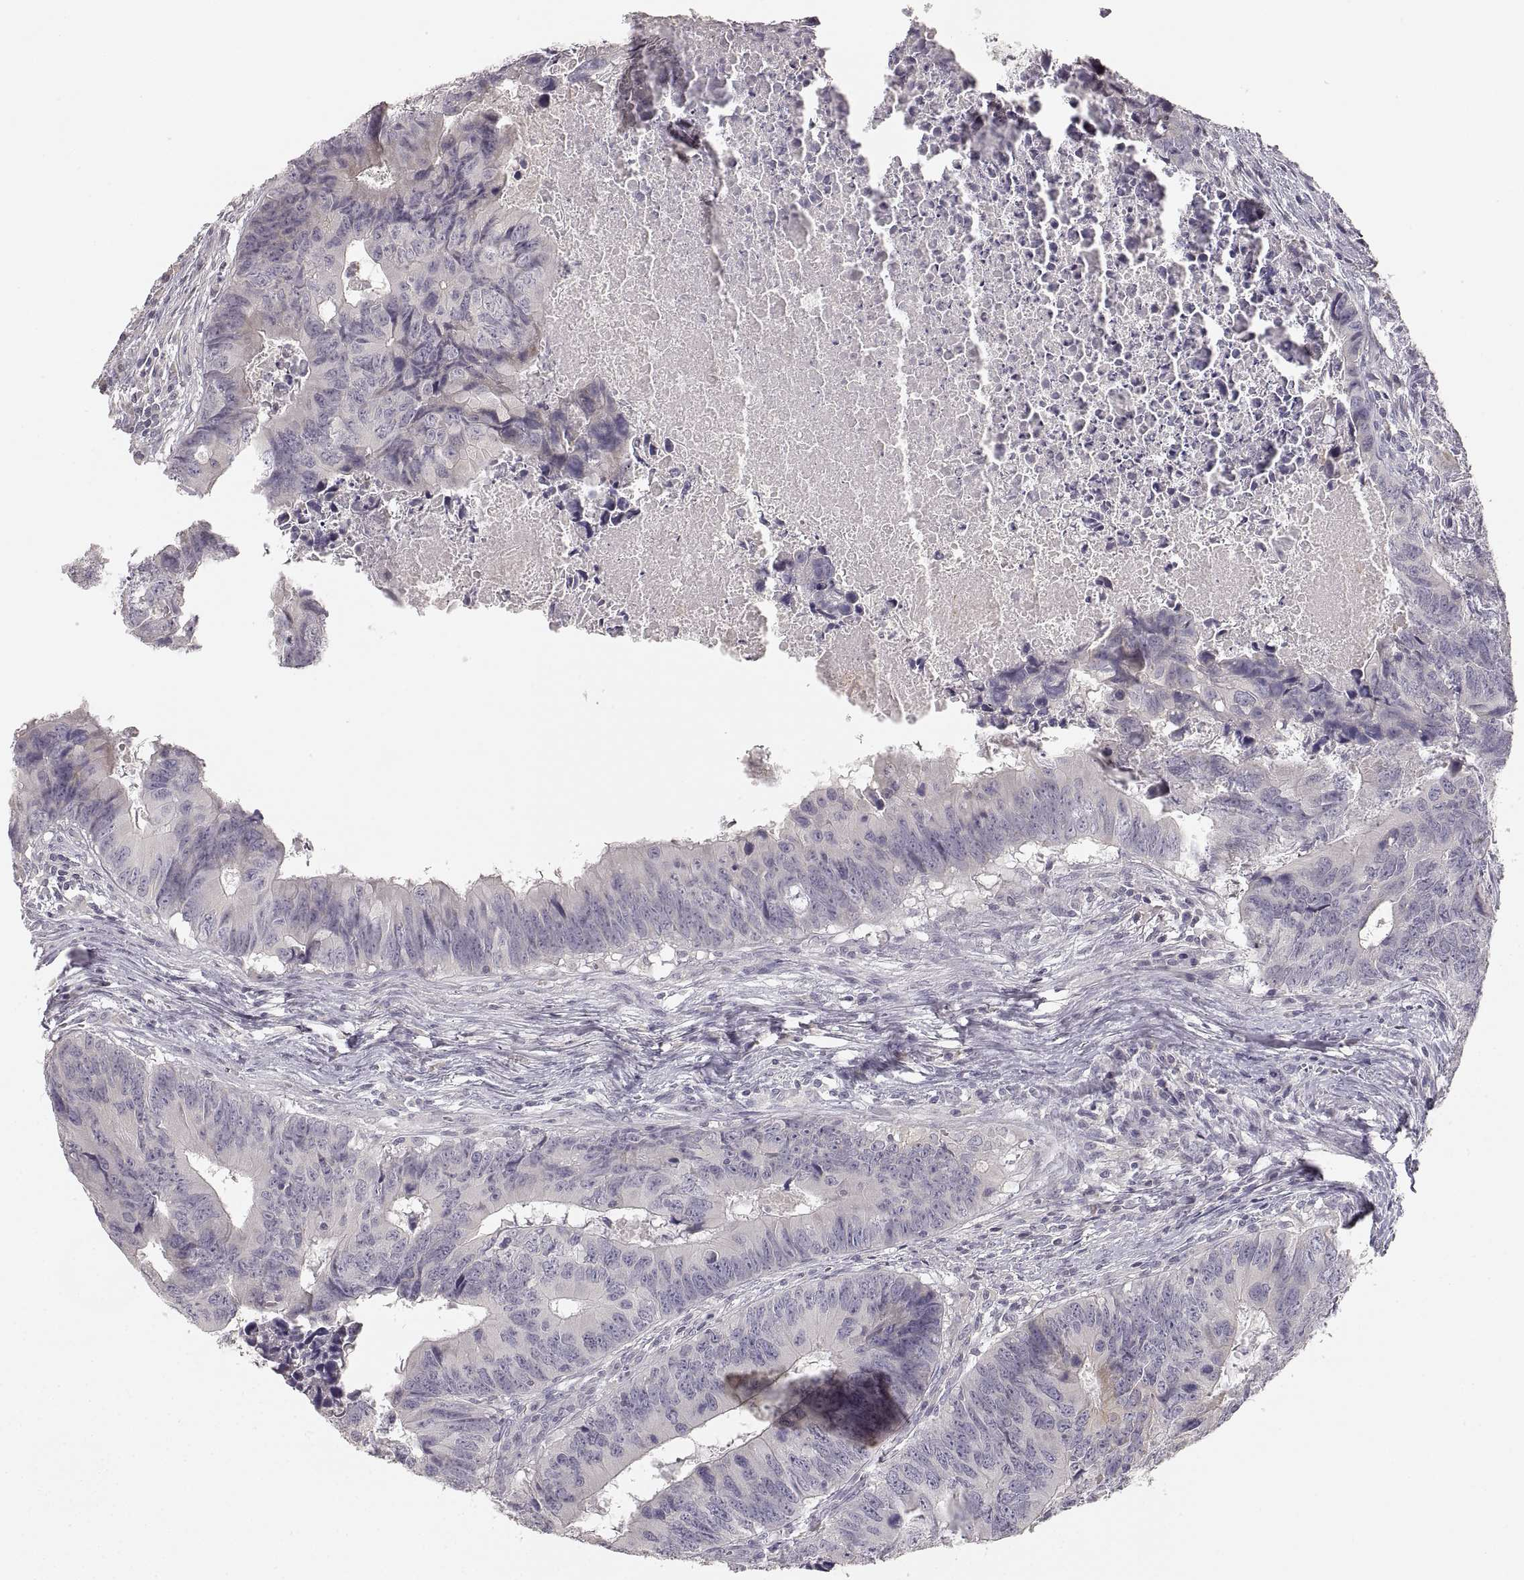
{"staining": {"intensity": "negative", "quantity": "none", "location": "none"}, "tissue": "colorectal cancer", "cell_type": "Tumor cells", "image_type": "cancer", "snomed": [{"axis": "morphology", "description": "Adenocarcinoma, NOS"}, {"axis": "topography", "description": "Colon"}], "caption": "High power microscopy photomicrograph of an immunohistochemistry (IHC) image of colorectal cancer (adenocarcinoma), revealing no significant staining in tumor cells.", "gene": "RUNDC3A", "patient": {"sex": "female", "age": 82}}